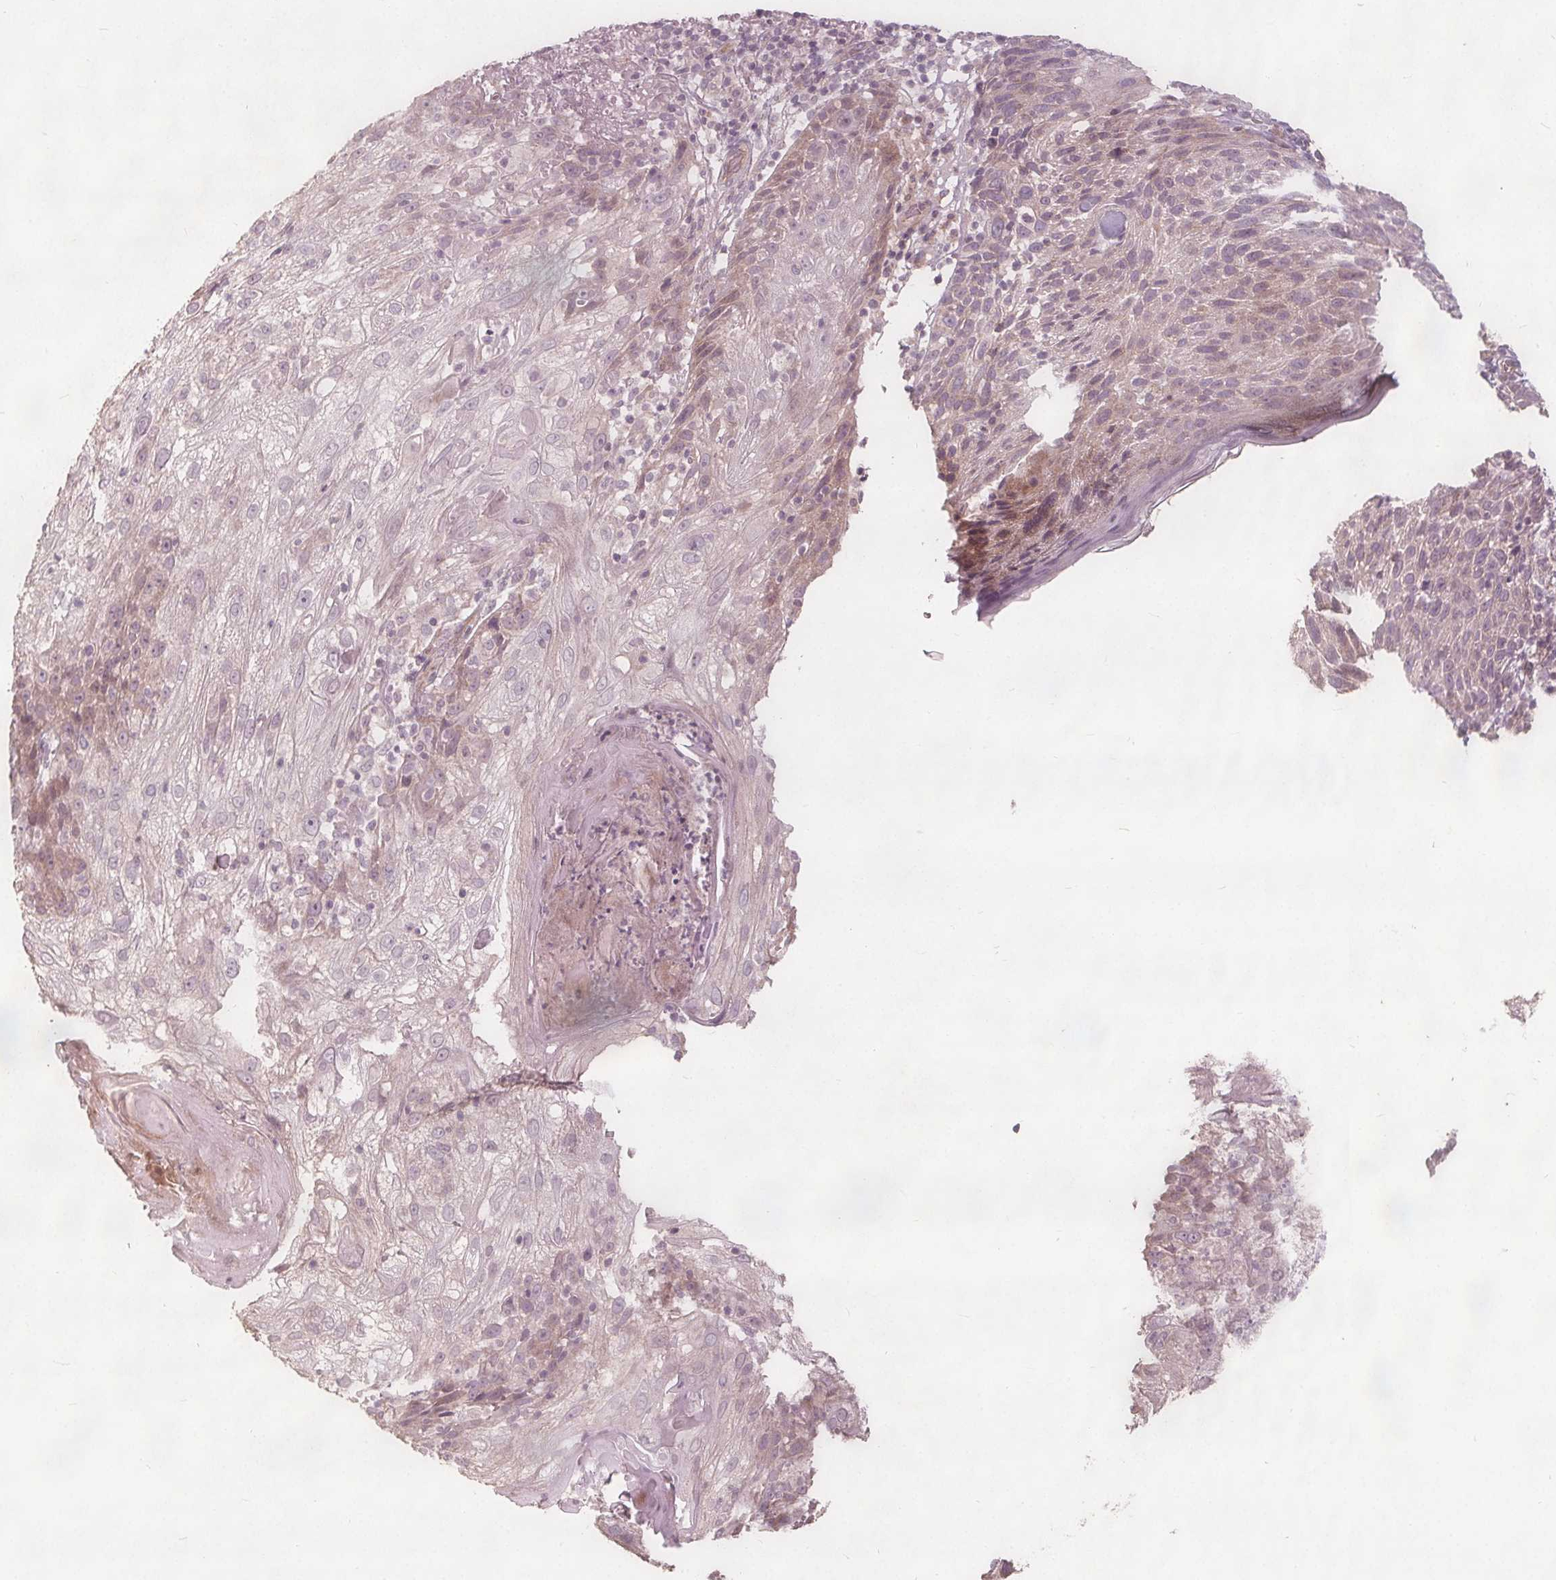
{"staining": {"intensity": "weak", "quantity": "<25%", "location": "nuclear"}, "tissue": "skin cancer", "cell_type": "Tumor cells", "image_type": "cancer", "snomed": [{"axis": "morphology", "description": "Normal tissue, NOS"}, {"axis": "morphology", "description": "Squamous cell carcinoma, NOS"}, {"axis": "topography", "description": "Skin"}], "caption": "This is a image of immunohistochemistry staining of squamous cell carcinoma (skin), which shows no expression in tumor cells.", "gene": "PTPRT", "patient": {"sex": "female", "age": 83}}